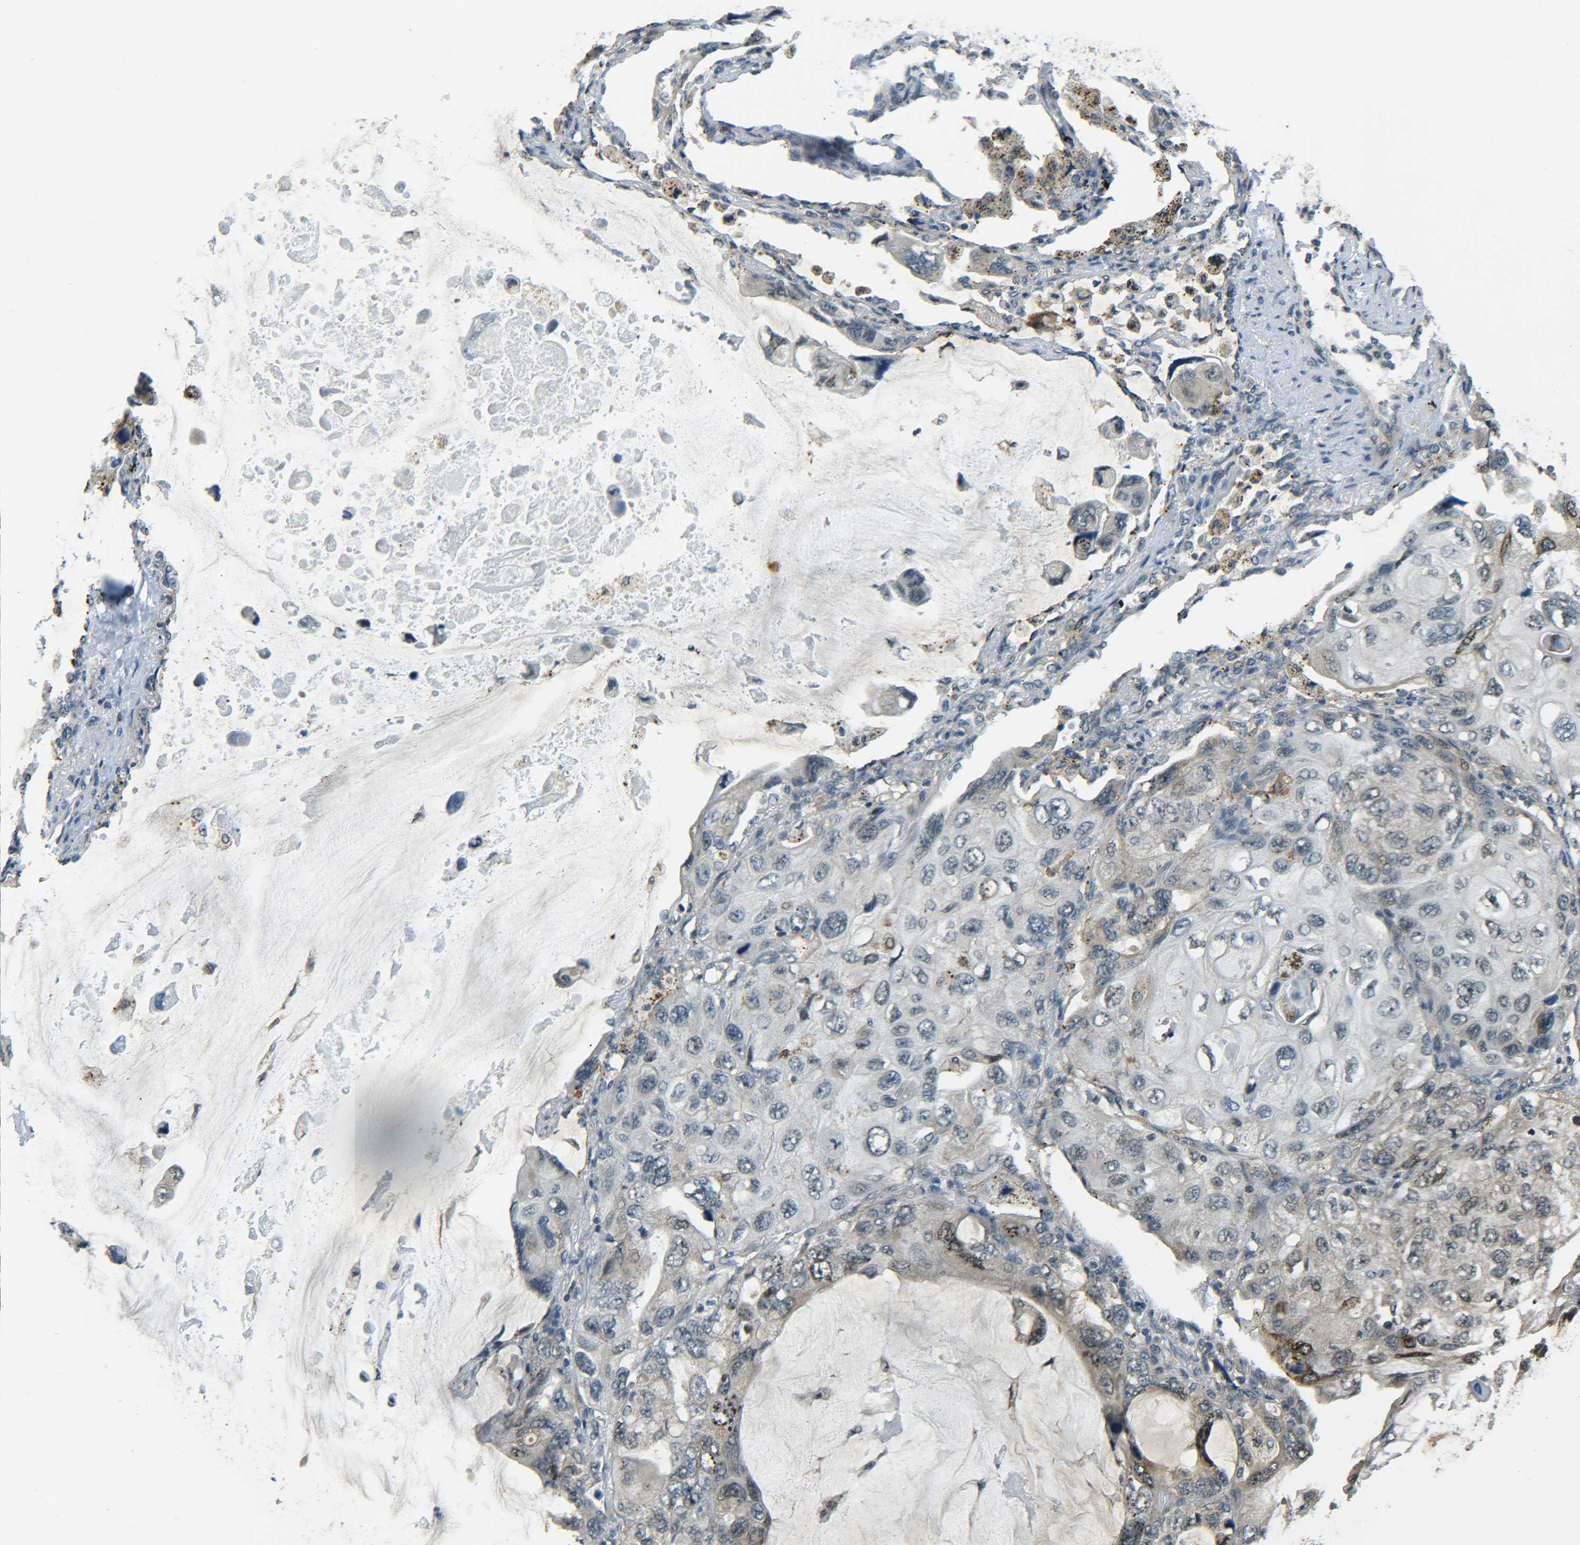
{"staining": {"intensity": "moderate", "quantity": "<25%", "location": "cytoplasmic/membranous"}, "tissue": "lung cancer", "cell_type": "Tumor cells", "image_type": "cancer", "snomed": [{"axis": "morphology", "description": "Squamous cell carcinoma, NOS"}, {"axis": "topography", "description": "Lung"}], "caption": "This image demonstrates immunohistochemistry staining of human squamous cell carcinoma (lung), with low moderate cytoplasmic/membranous positivity in approximately <25% of tumor cells.", "gene": "DAB2", "patient": {"sex": "female", "age": 73}}